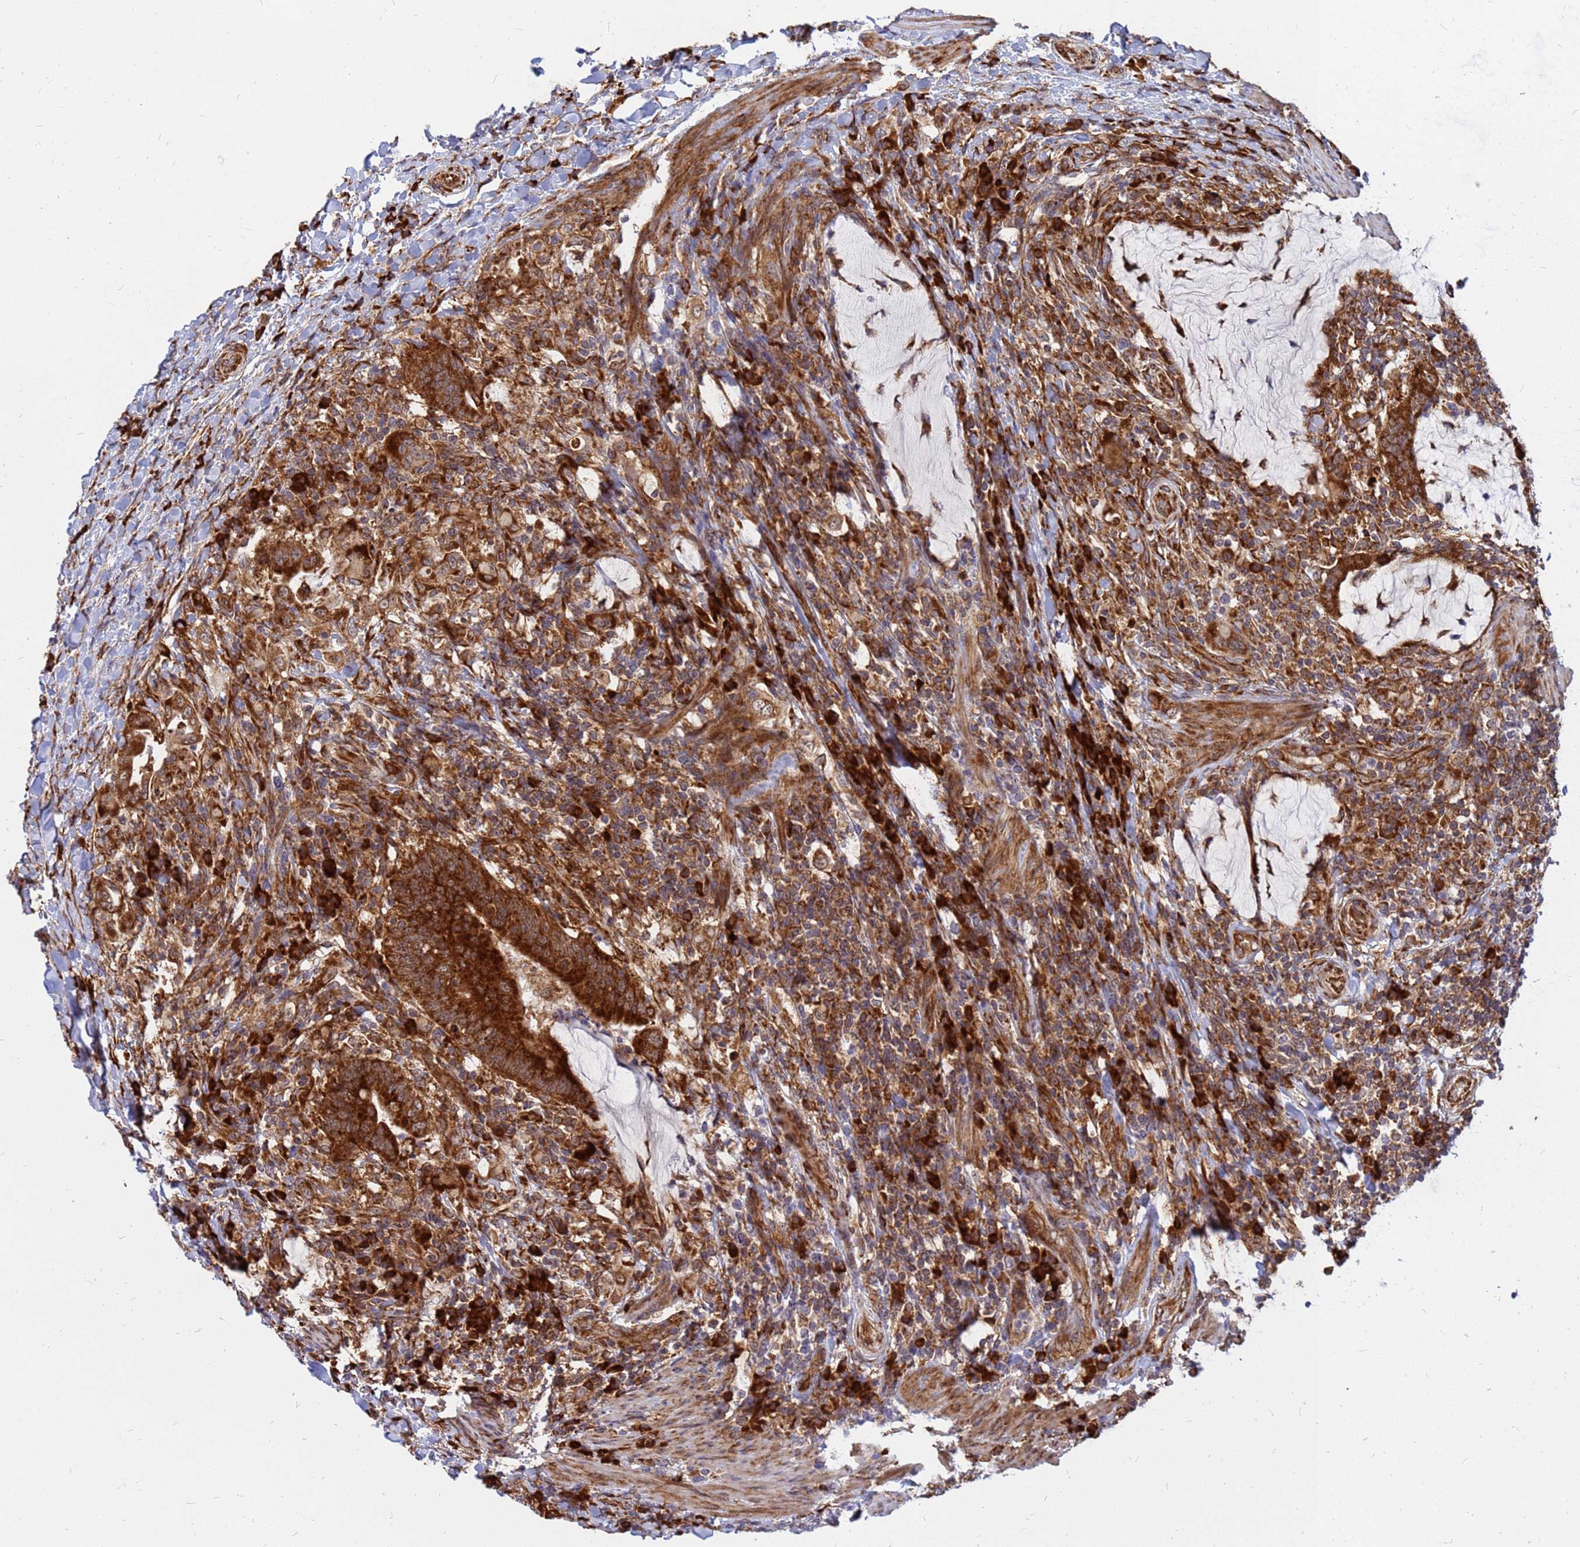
{"staining": {"intensity": "strong", "quantity": ">75%", "location": "cytoplasmic/membranous"}, "tissue": "colorectal cancer", "cell_type": "Tumor cells", "image_type": "cancer", "snomed": [{"axis": "morphology", "description": "Adenocarcinoma, NOS"}, {"axis": "topography", "description": "Colon"}], "caption": "Immunohistochemical staining of colorectal cancer (adenocarcinoma) demonstrates high levels of strong cytoplasmic/membranous protein expression in about >75% of tumor cells.", "gene": "RPL8", "patient": {"sex": "female", "age": 66}}